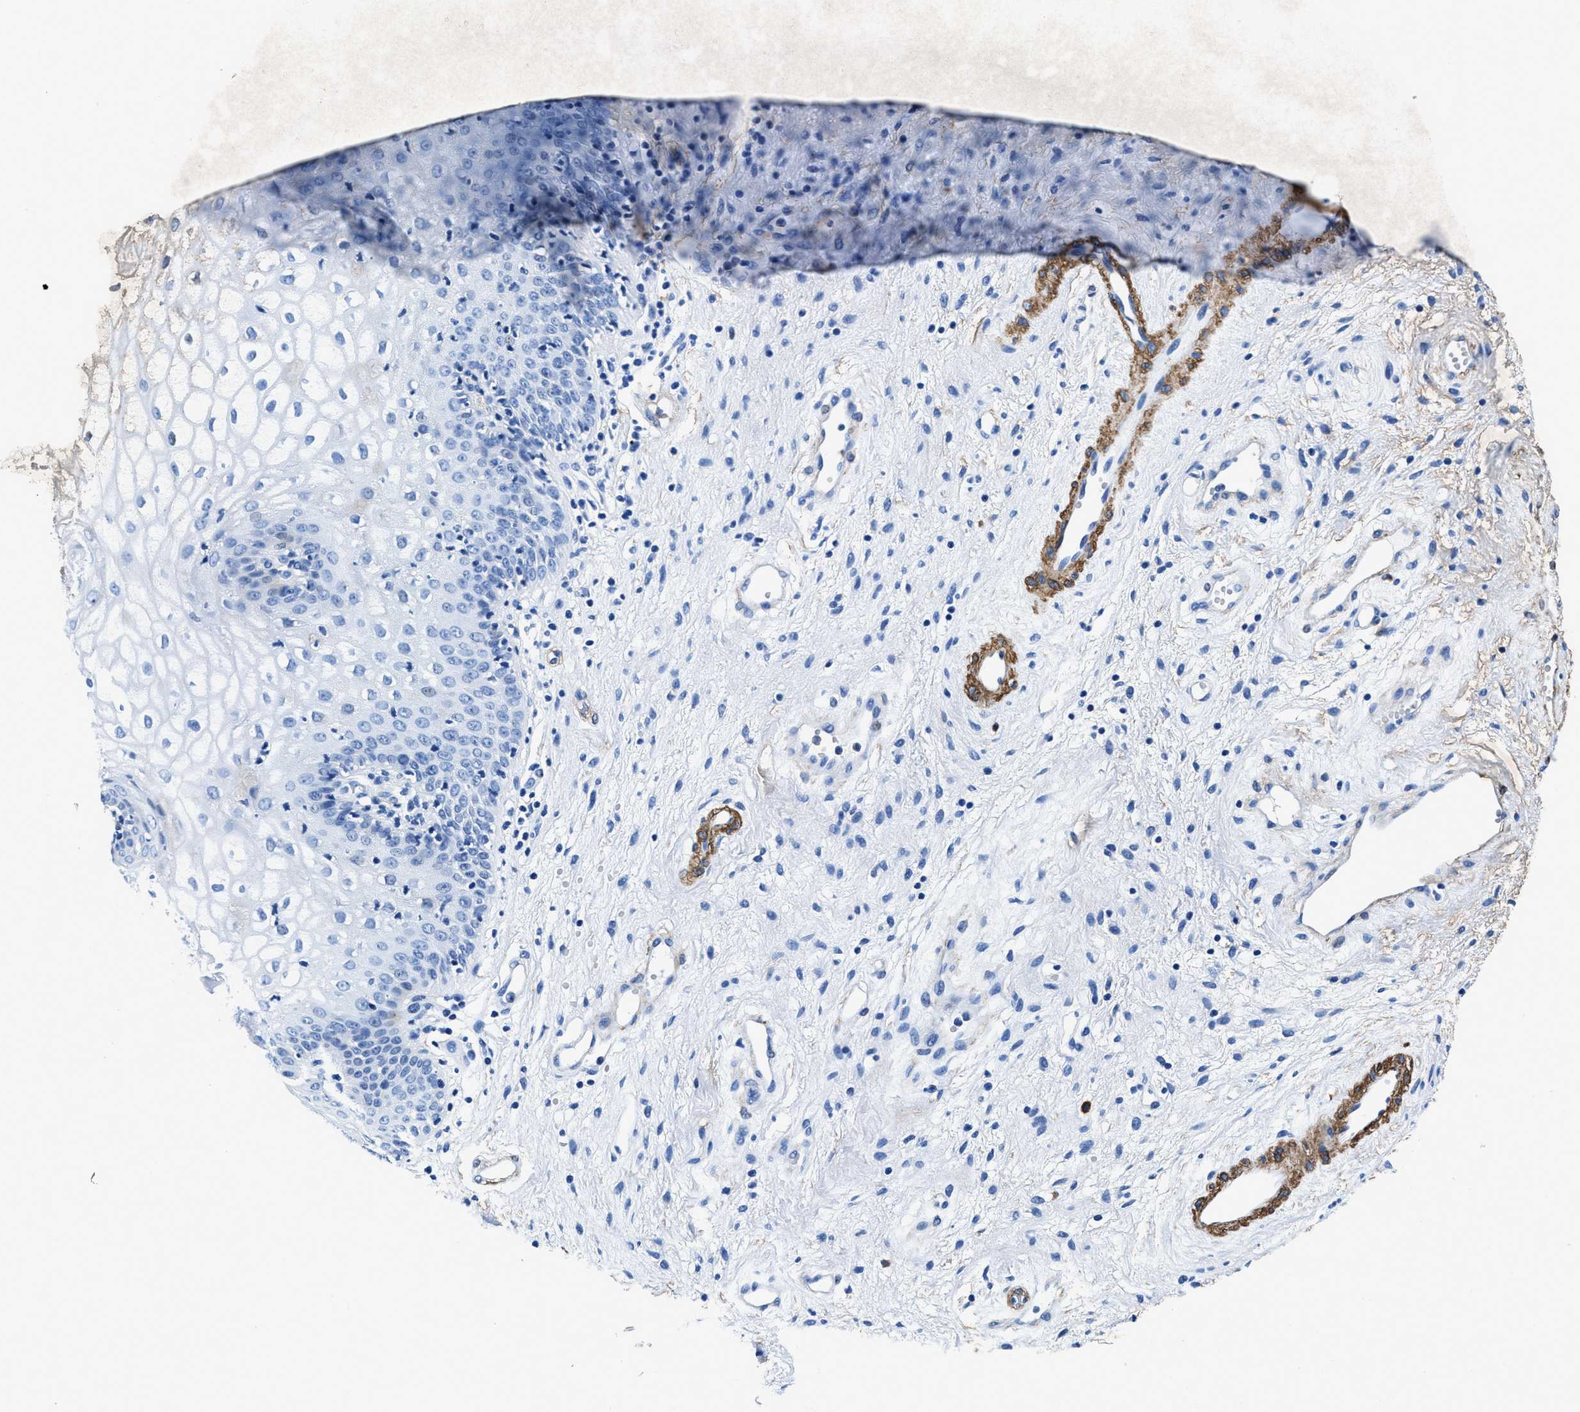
{"staining": {"intensity": "negative", "quantity": "none", "location": "none"}, "tissue": "vagina", "cell_type": "Squamous epithelial cells", "image_type": "normal", "snomed": [{"axis": "morphology", "description": "Normal tissue, NOS"}, {"axis": "topography", "description": "Vagina"}], "caption": "Immunohistochemistry photomicrograph of normal vagina: vagina stained with DAB (3,3'-diaminobenzidine) reveals no significant protein expression in squamous epithelial cells. (Brightfield microscopy of DAB IHC at high magnification).", "gene": "TEX261", "patient": {"sex": "female", "age": 34}}